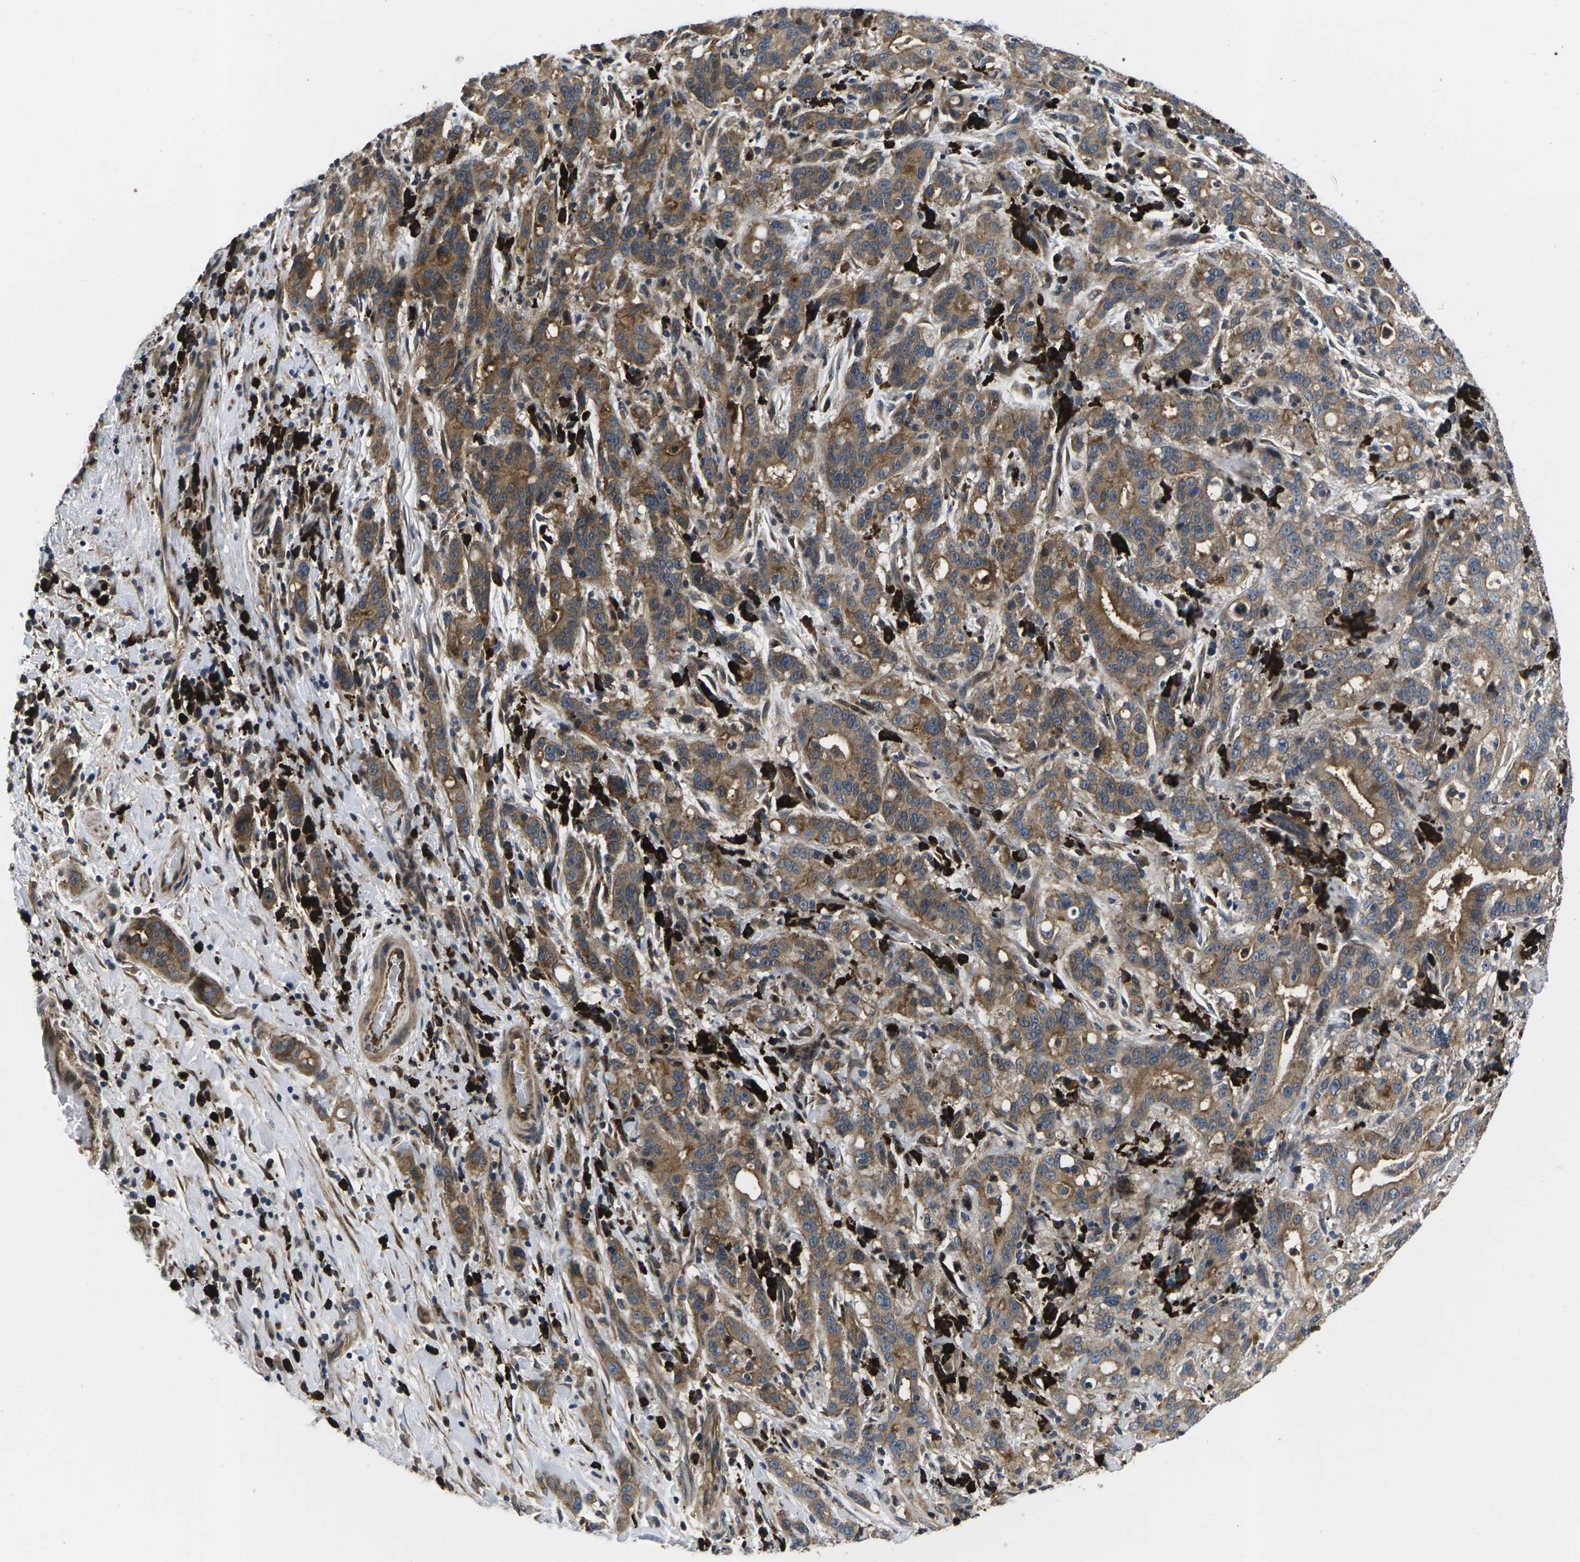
{"staining": {"intensity": "moderate", "quantity": ">75%", "location": "cytoplasmic/membranous"}, "tissue": "liver cancer", "cell_type": "Tumor cells", "image_type": "cancer", "snomed": [{"axis": "morphology", "description": "Cholangiocarcinoma"}, {"axis": "topography", "description": "Liver"}], "caption": "The immunohistochemical stain highlights moderate cytoplasmic/membranous expression in tumor cells of liver cholangiocarcinoma tissue. (DAB = brown stain, brightfield microscopy at high magnification).", "gene": "PLCE1", "patient": {"sex": "female", "age": 38}}